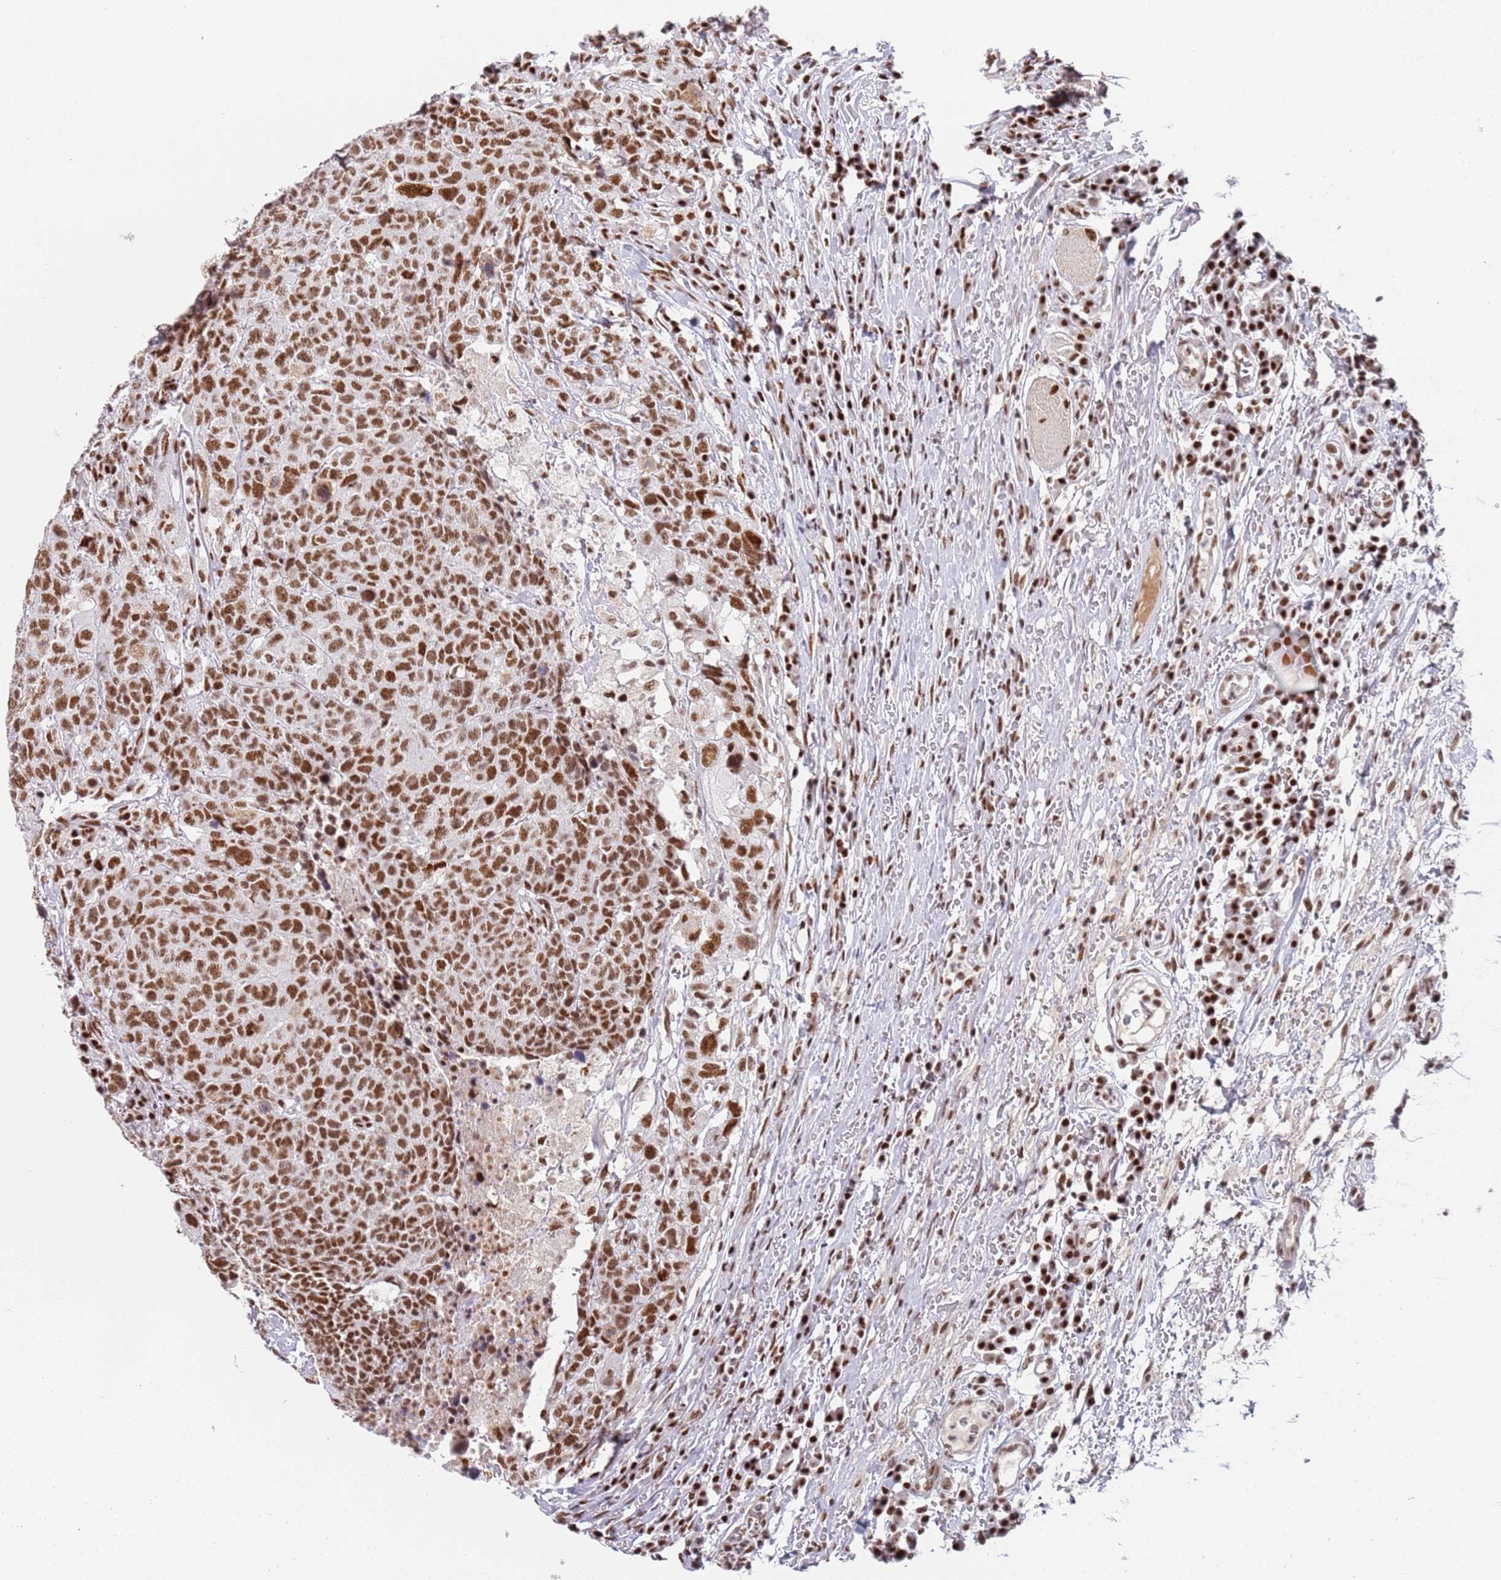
{"staining": {"intensity": "strong", "quantity": ">75%", "location": "nuclear"}, "tissue": "head and neck cancer", "cell_type": "Tumor cells", "image_type": "cancer", "snomed": [{"axis": "morphology", "description": "Normal tissue, NOS"}, {"axis": "morphology", "description": "Squamous cell carcinoma, NOS"}, {"axis": "topography", "description": "Skeletal muscle"}, {"axis": "topography", "description": "Vascular tissue"}, {"axis": "topography", "description": "Peripheral nerve tissue"}, {"axis": "topography", "description": "Head-Neck"}], "caption": "Head and neck cancer stained with immunohistochemistry shows strong nuclear staining in approximately >75% of tumor cells.", "gene": "AKAP8L", "patient": {"sex": "male", "age": 66}}